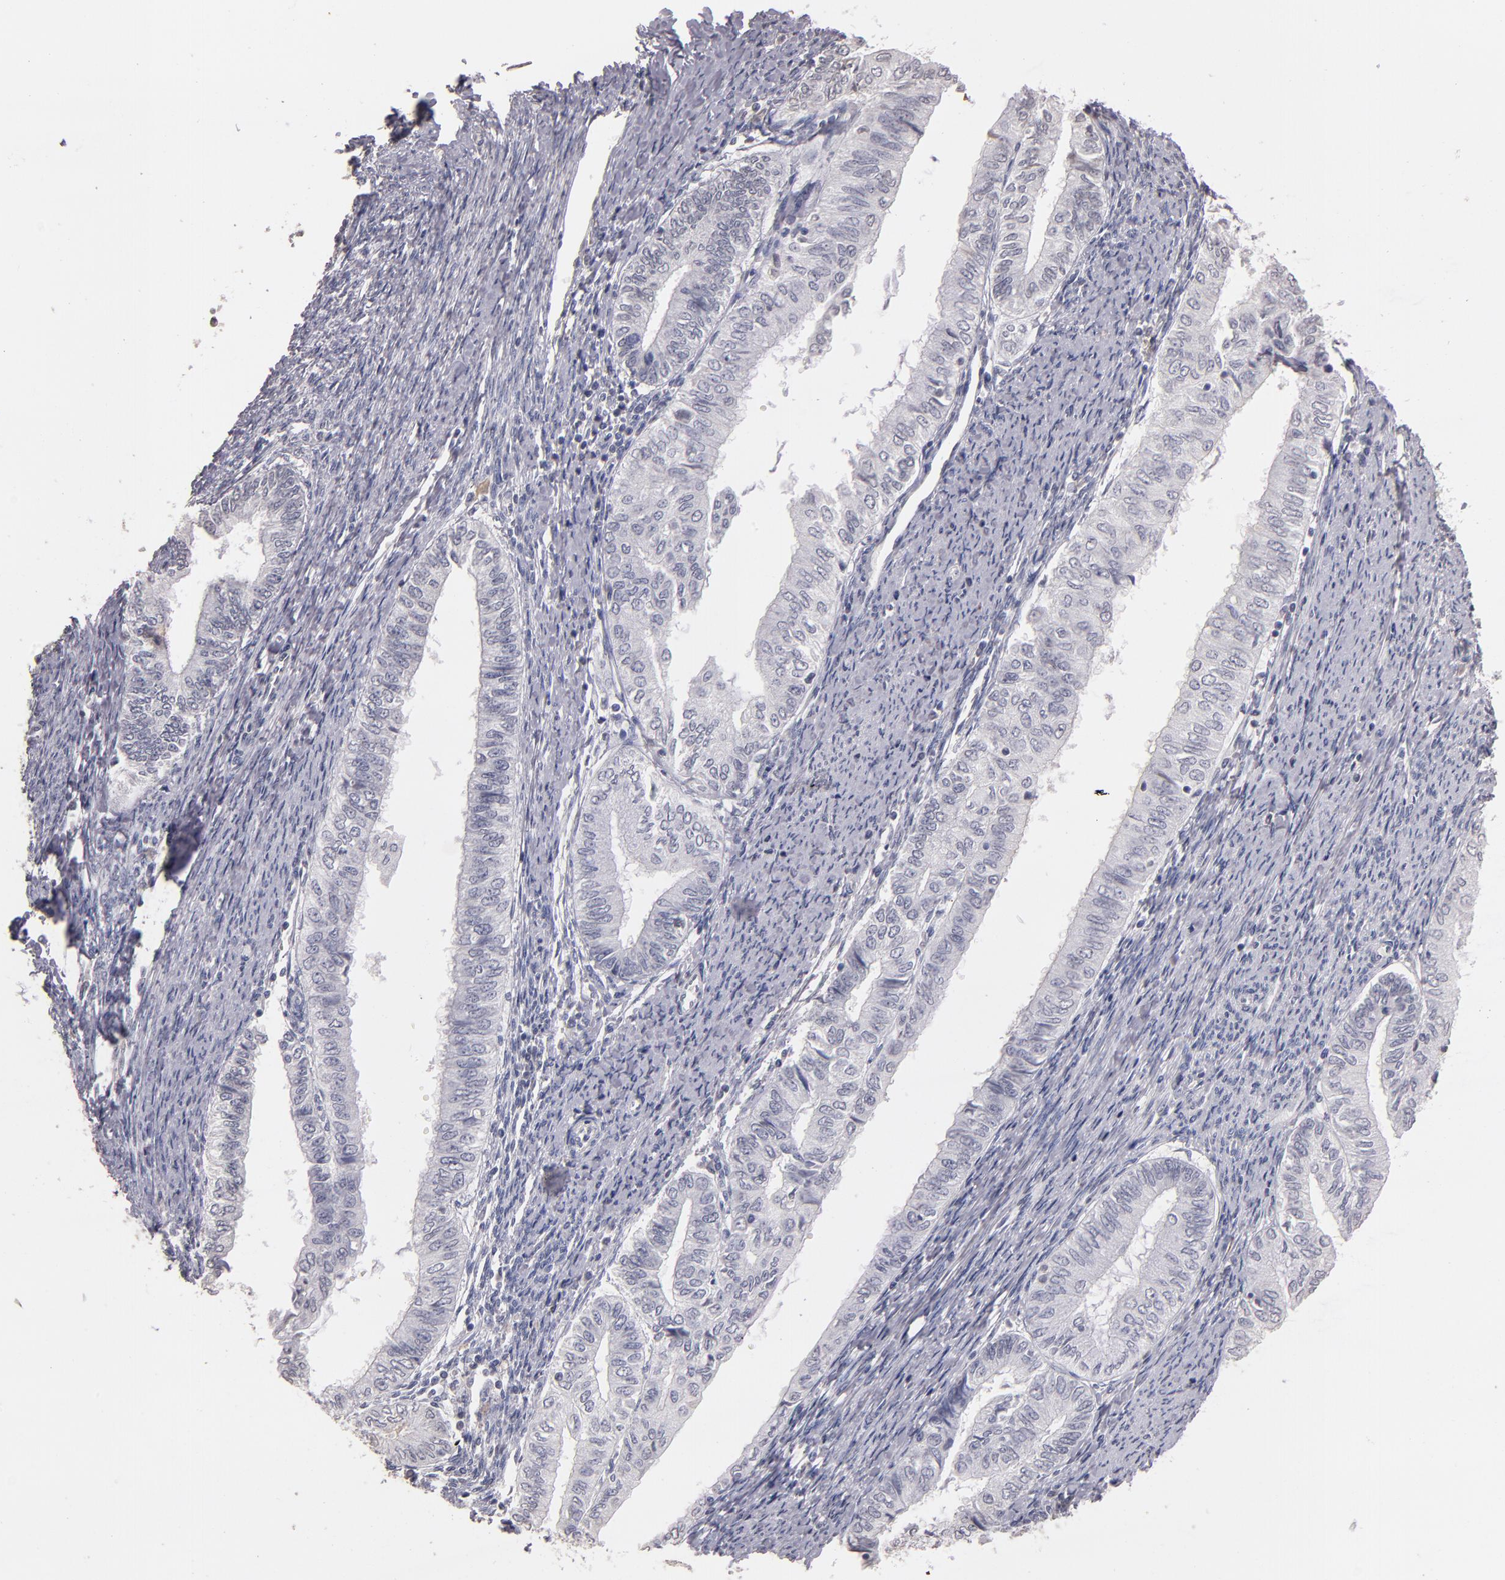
{"staining": {"intensity": "negative", "quantity": "none", "location": "none"}, "tissue": "endometrial cancer", "cell_type": "Tumor cells", "image_type": "cancer", "snomed": [{"axis": "morphology", "description": "Adenocarcinoma, NOS"}, {"axis": "topography", "description": "Endometrium"}], "caption": "Protein analysis of endometrial cancer (adenocarcinoma) shows no significant positivity in tumor cells.", "gene": "SOX10", "patient": {"sex": "female", "age": 66}}